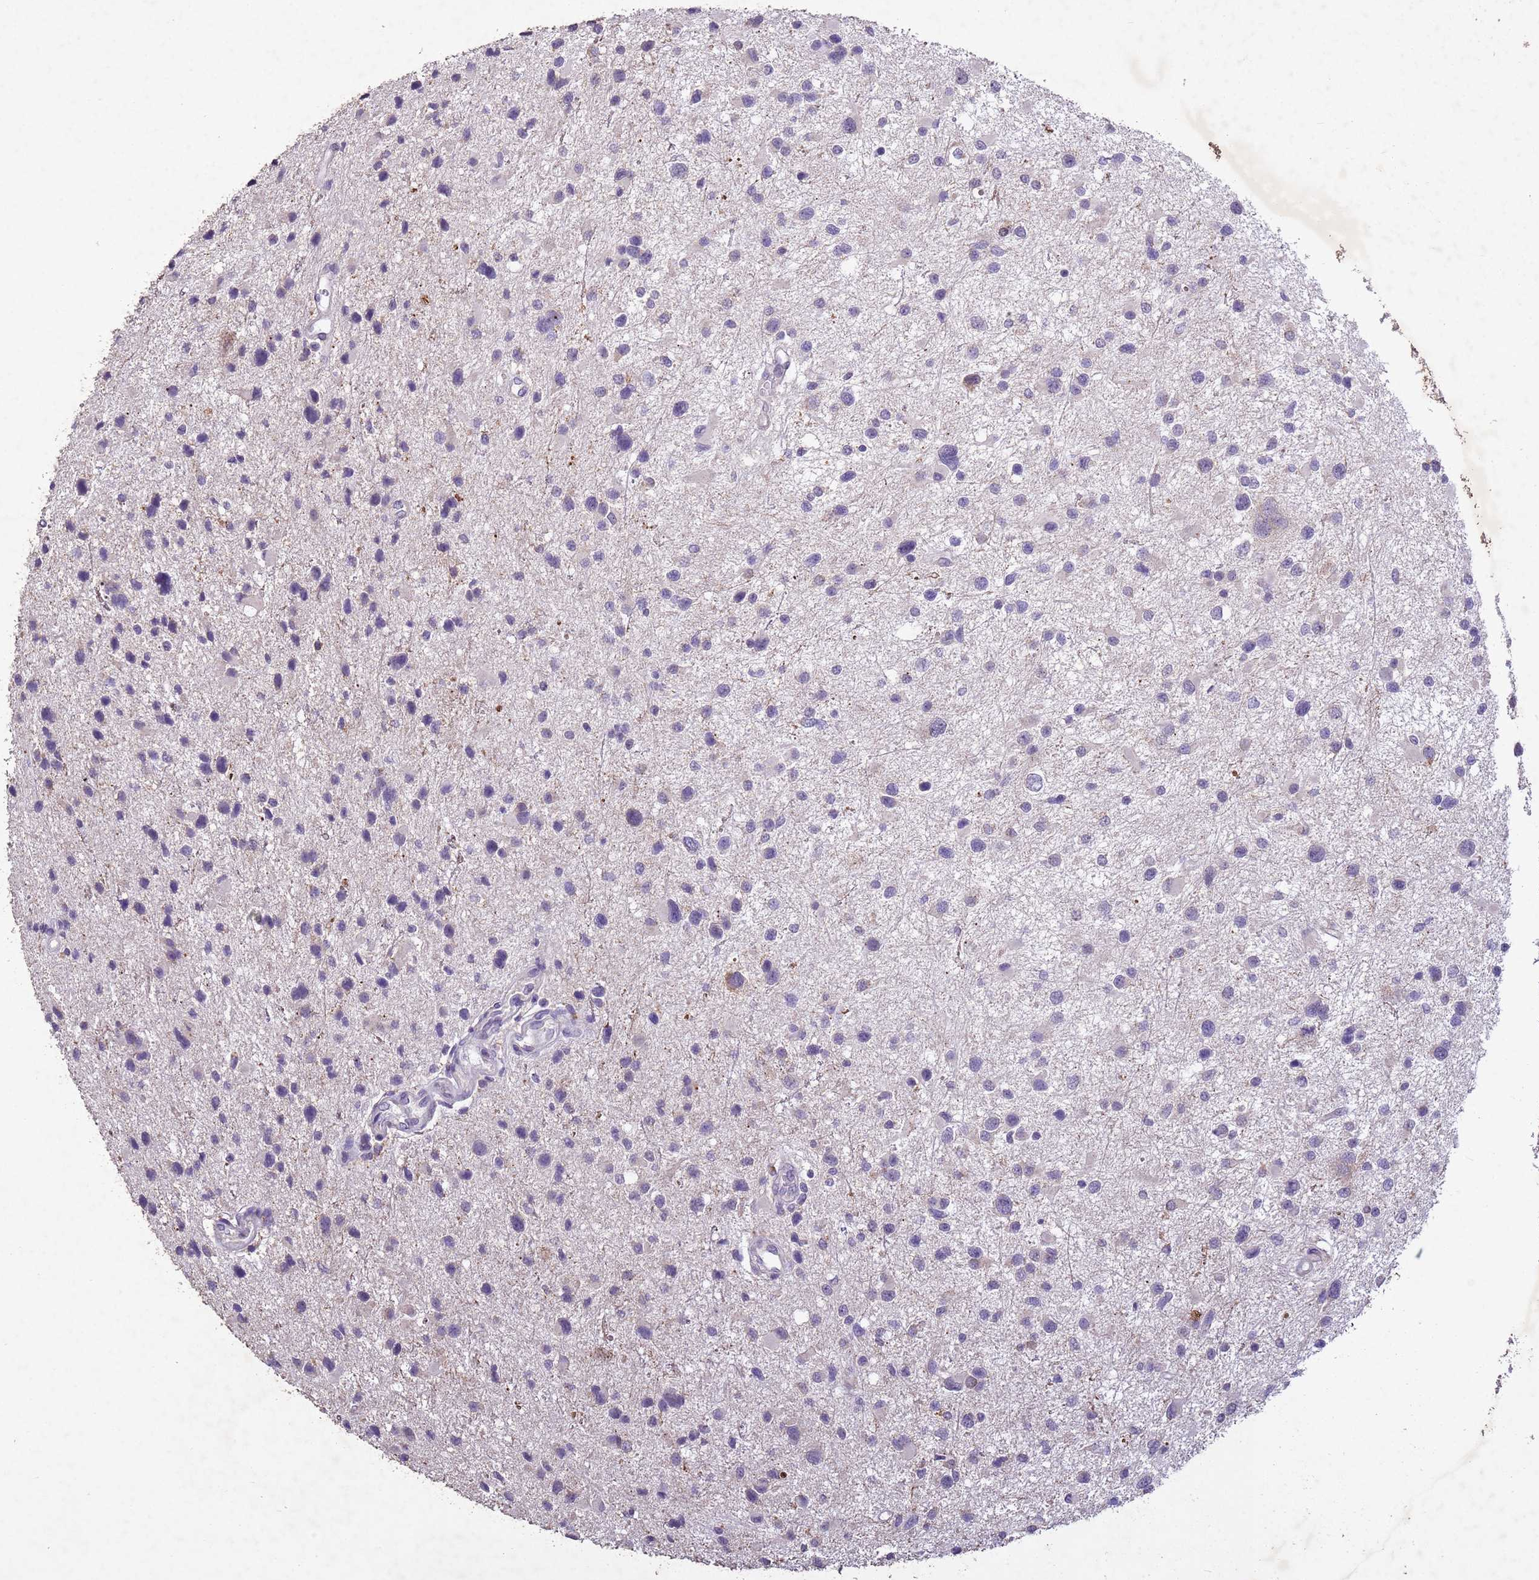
{"staining": {"intensity": "negative", "quantity": "none", "location": "none"}, "tissue": "glioma", "cell_type": "Tumor cells", "image_type": "cancer", "snomed": [{"axis": "morphology", "description": "Glioma, malignant, Low grade"}, {"axis": "topography", "description": "Brain"}], "caption": "Immunohistochemistry image of human glioma stained for a protein (brown), which reveals no expression in tumor cells.", "gene": "NLRP11", "patient": {"sex": "female", "age": 32}}